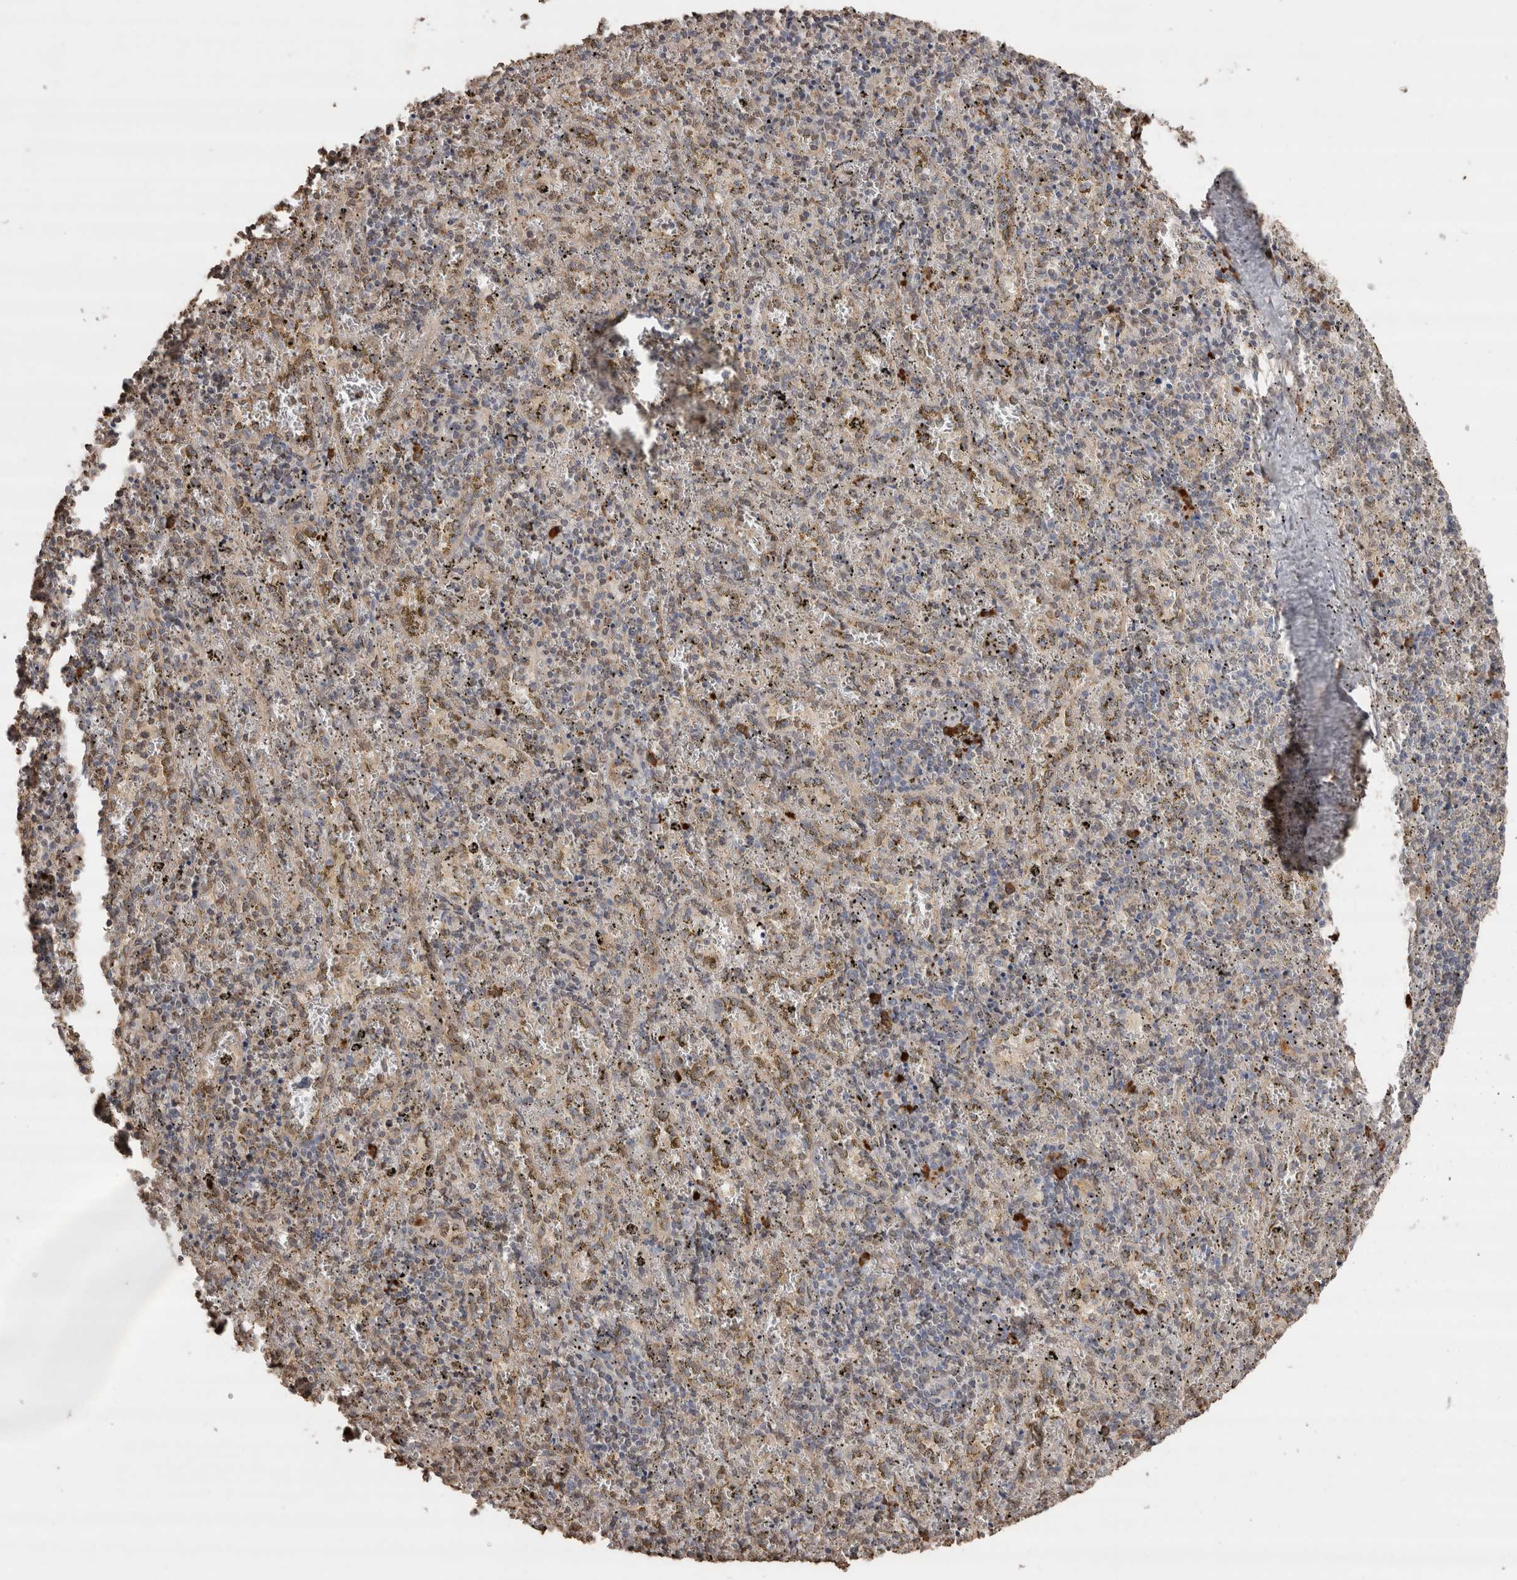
{"staining": {"intensity": "weak", "quantity": ">75%", "location": "nuclear"}, "tissue": "spleen", "cell_type": "Cells in red pulp", "image_type": "normal", "snomed": [{"axis": "morphology", "description": "Normal tissue, NOS"}, {"axis": "topography", "description": "Spleen"}], "caption": "A high-resolution image shows IHC staining of normal spleen, which displays weak nuclear expression in about >75% of cells in red pulp.", "gene": "CRELD2", "patient": {"sex": "male", "age": 11}}